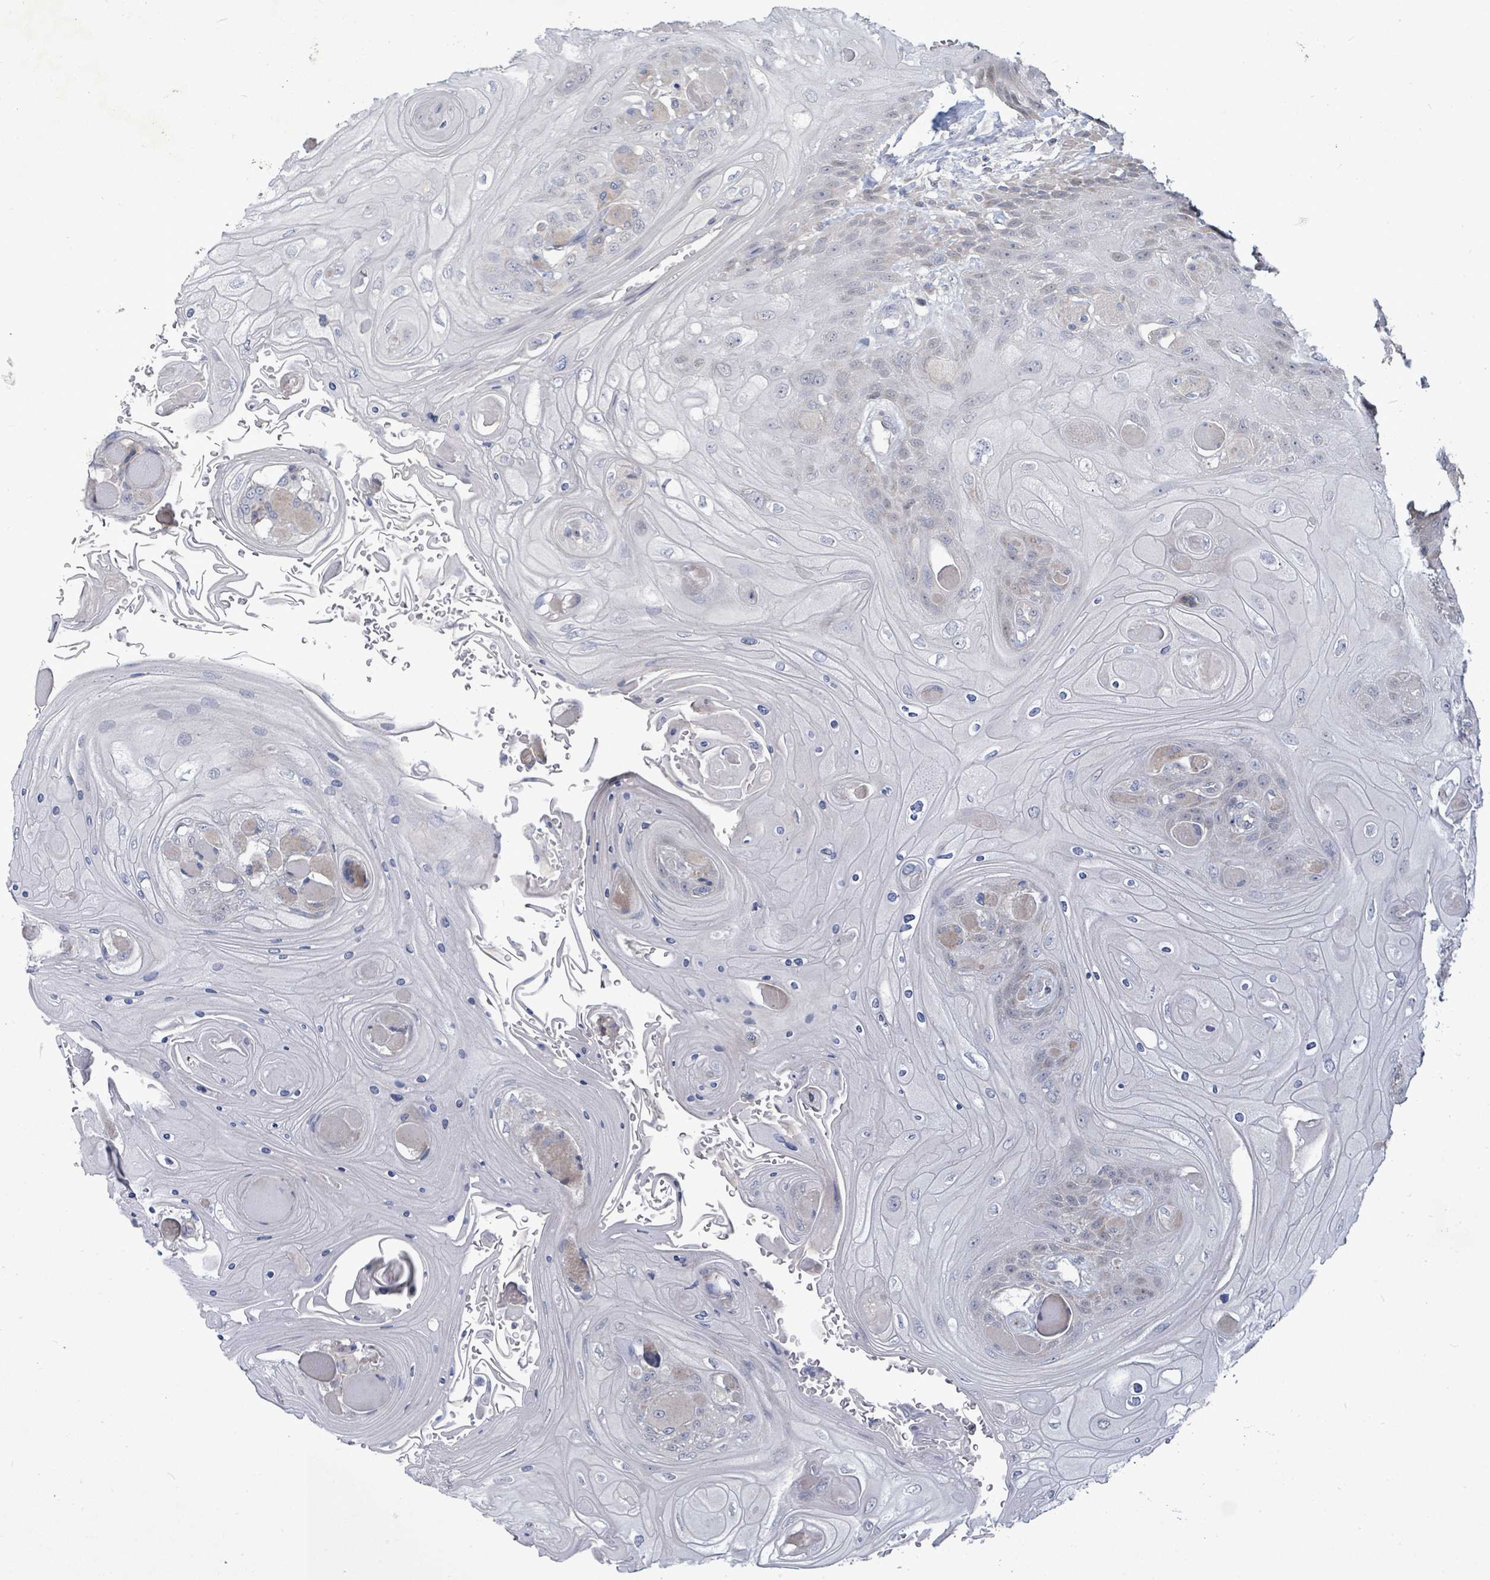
{"staining": {"intensity": "weak", "quantity": "<25%", "location": "nuclear"}, "tissue": "head and neck cancer", "cell_type": "Tumor cells", "image_type": "cancer", "snomed": [{"axis": "morphology", "description": "Squamous cell carcinoma, NOS"}, {"axis": "topography", "description": "Head-Neck"}], "caption": "Immunohistochemistry (IHC) histopathology image of human squamous cell carcinoma (head and neck) stained for a protein (brown), which reveals no expression in tumor cells. (Stains: DAB (3,3'-diaminobenzidine) IHC with hematoxylin counter stain, Microscopy: brightfield microscopy at high magnification).", "gene": "ZFPM1", "patient": {"sex": "female", "age": 43}}